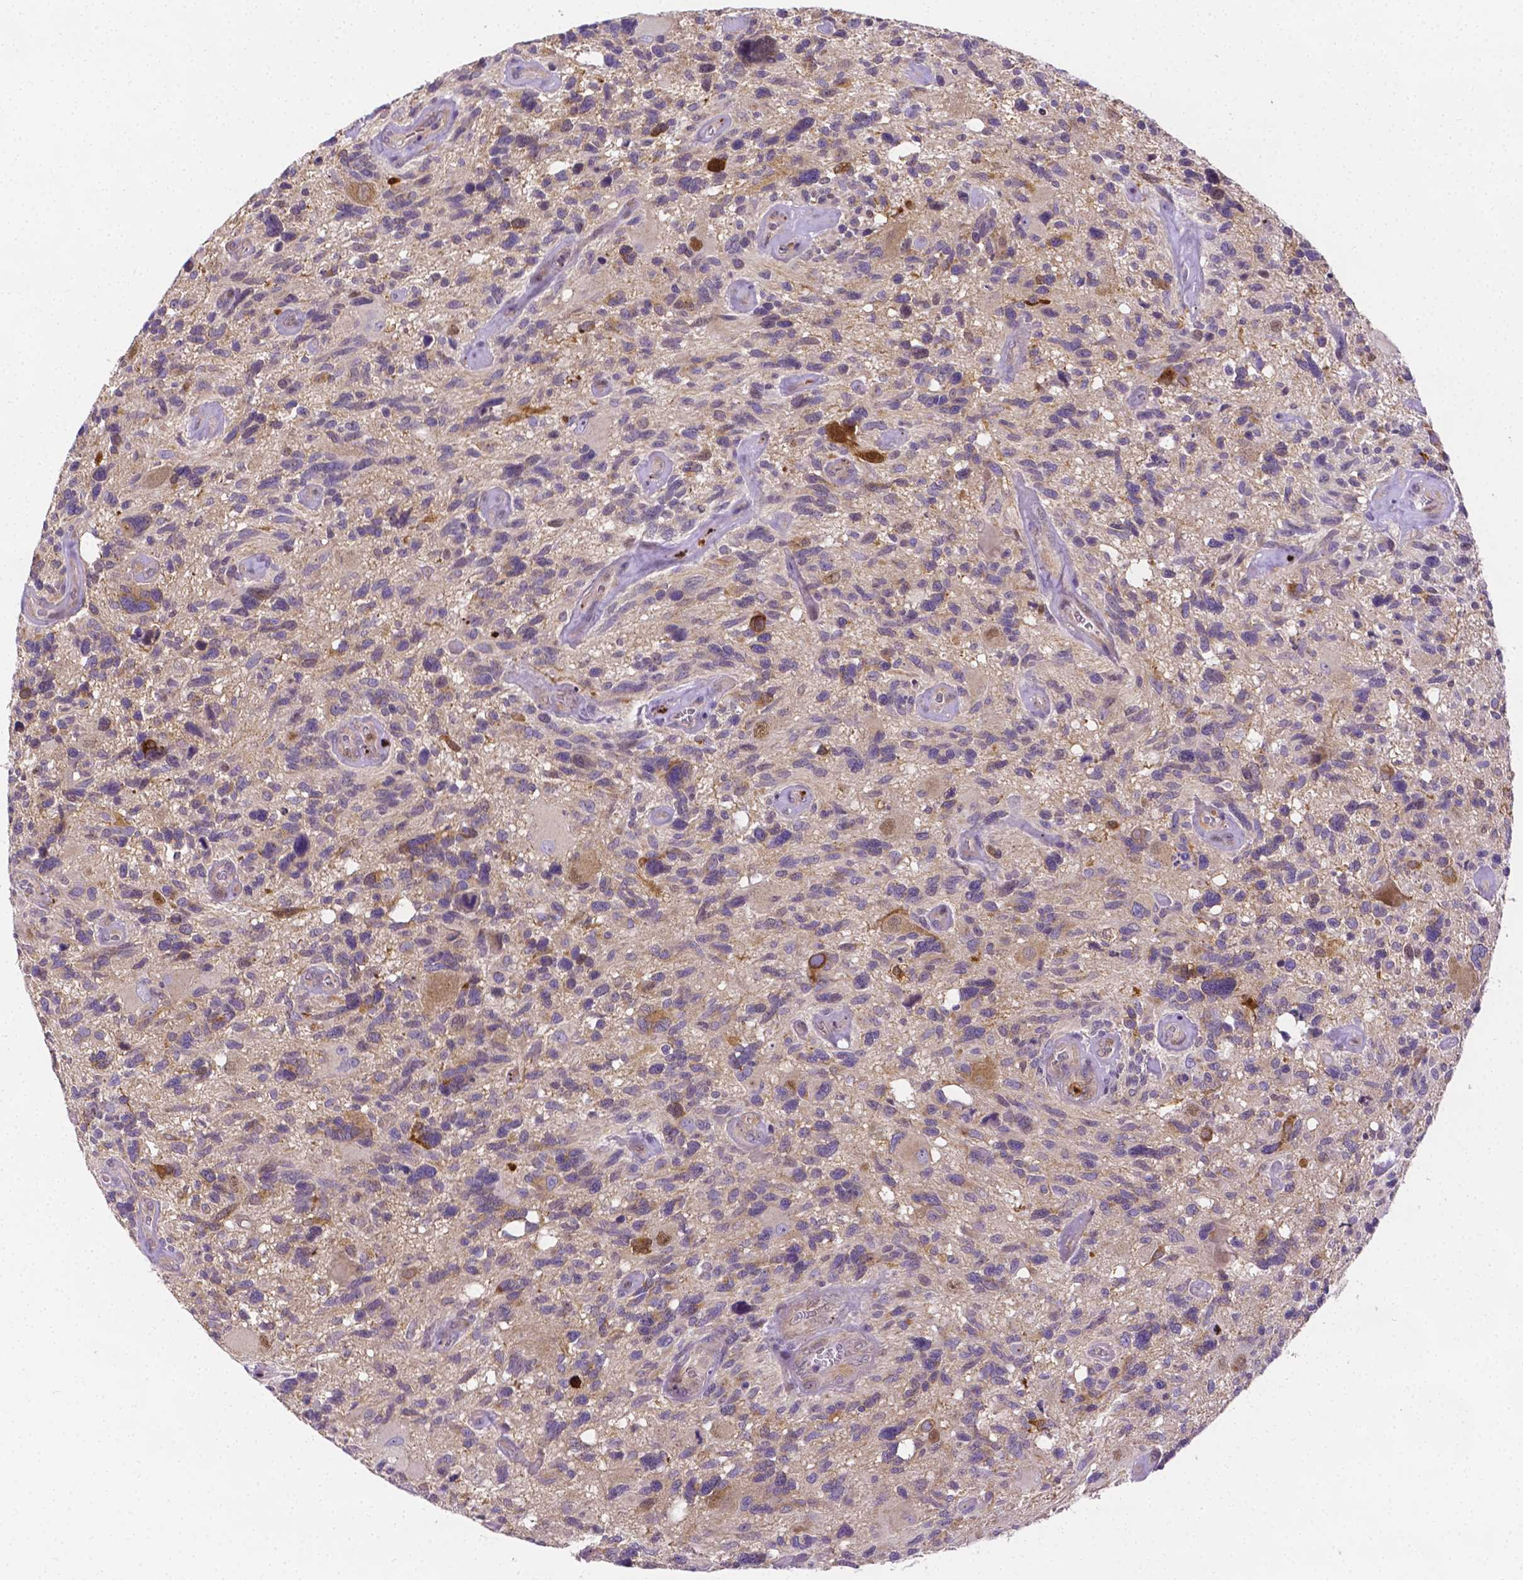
{"staining": {"intensity": "negative", "quantity": "none", "location": "none"}, "tissue": "glioma", "cell_type": "Tumor cells", "image_type": "cancer", "snomed": [{"axis": "morphology", "description": "Glioma, malignant, High grade"}, {"axis": "topography", "description": "Brain"}], "caption": "DAB immunohistochemical staining of glioma shows no significant staining in tumor cells. (DAB (3,3'-diaminobenzidine) immunohistochemistry (IHC), high magnification).", "gene": "ZNRD2", "patient": {"sex": "male", "age": 49}}